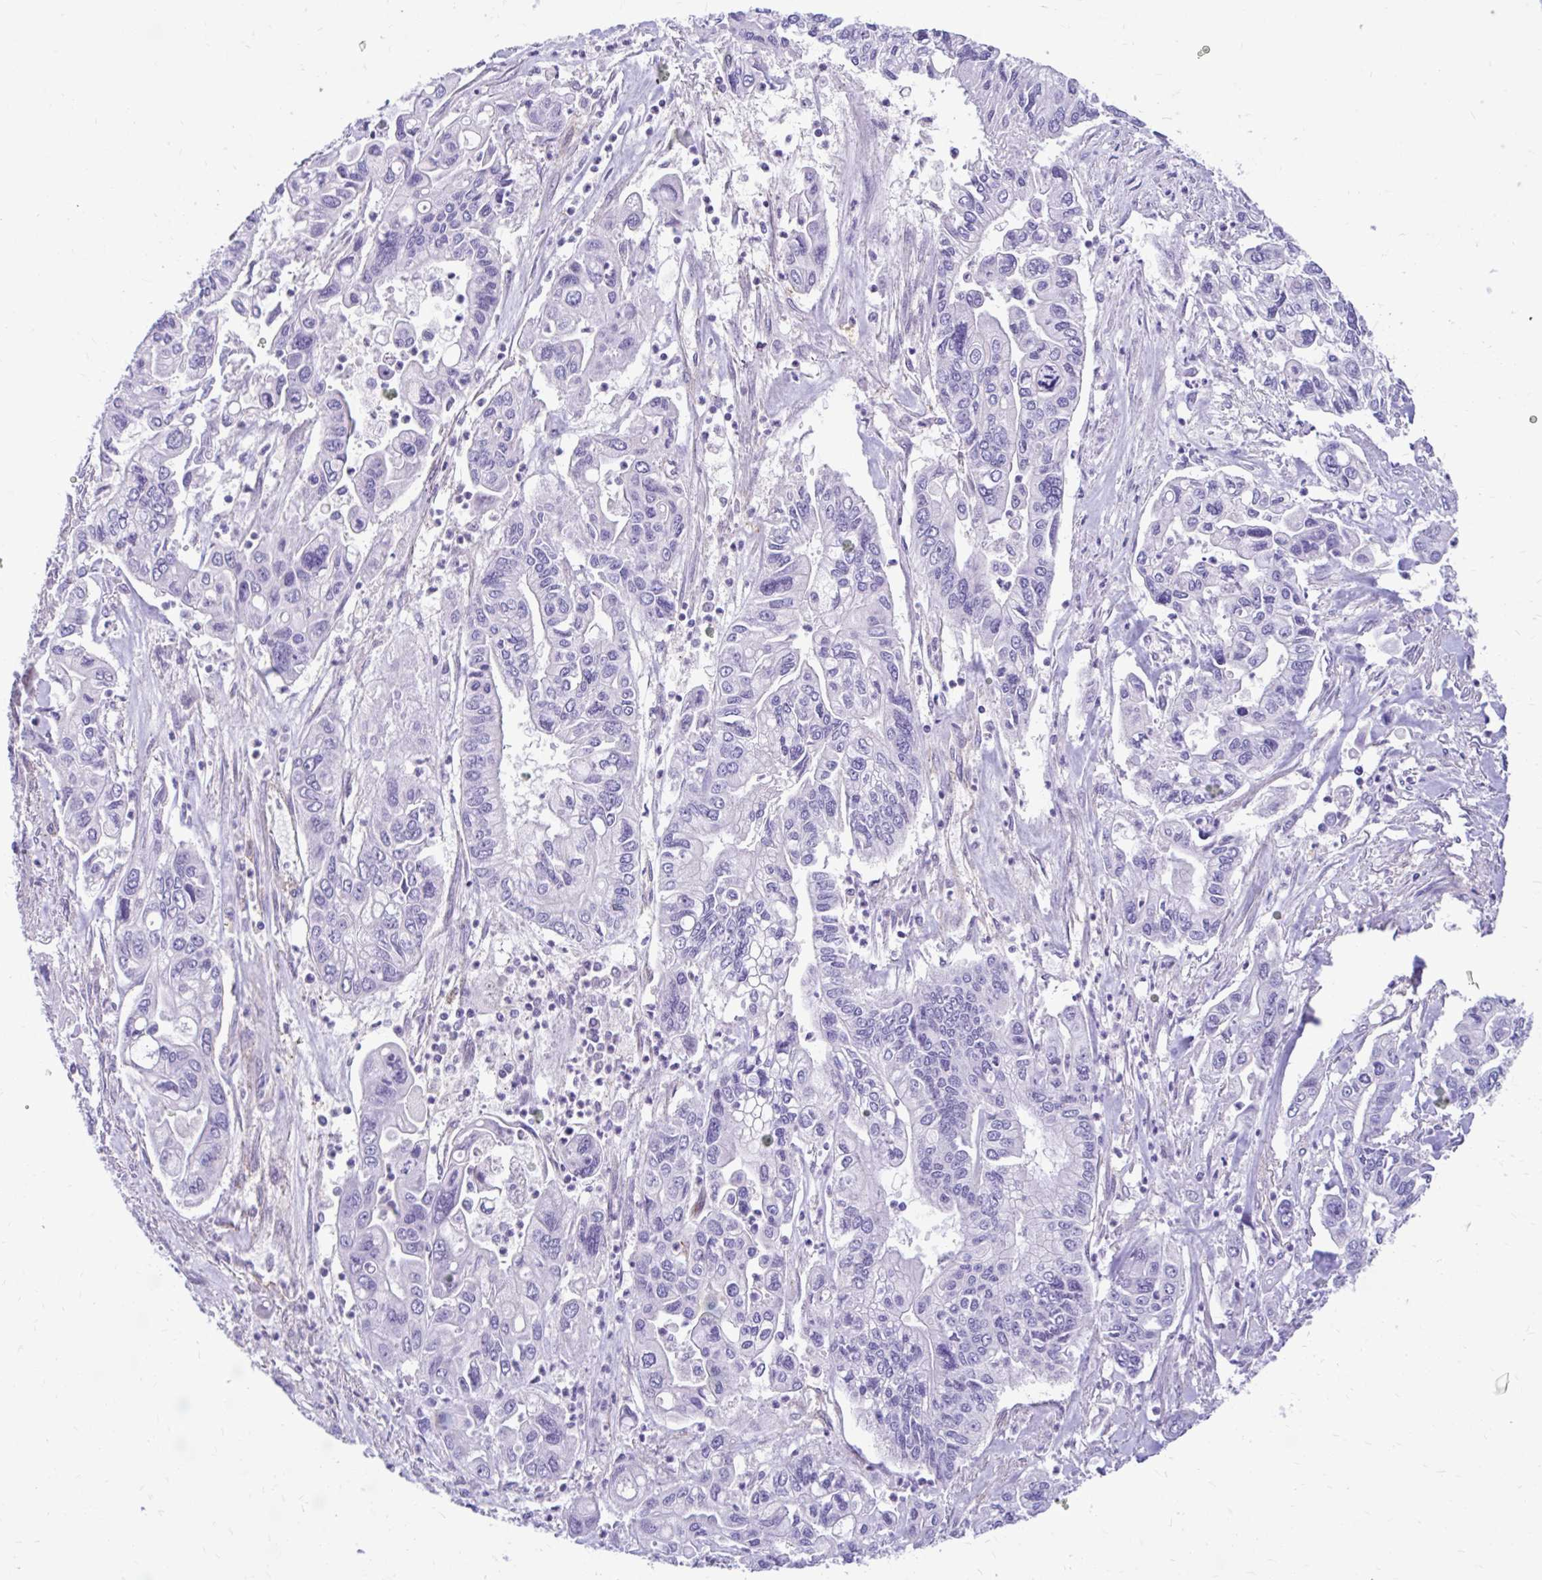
{"staining": {"intensity": "negative", "quantity": "none", "location": "none"}, "tissue": "pancreatic cancer", "cell_type": "Tumor cells", "image_type": "cancer", "snomed": [{"axis": "morphology", "description": "Adenocarcinoma, NOS"}, {"axis": "topography", "description": "Pancreas"}], "caption": "Tumor cells are negative for brown protein staining in pancreatic cancer (adenocarcinoma).", "gene": "ESPNL", "patient": {"sex": "male", "age": 62}}